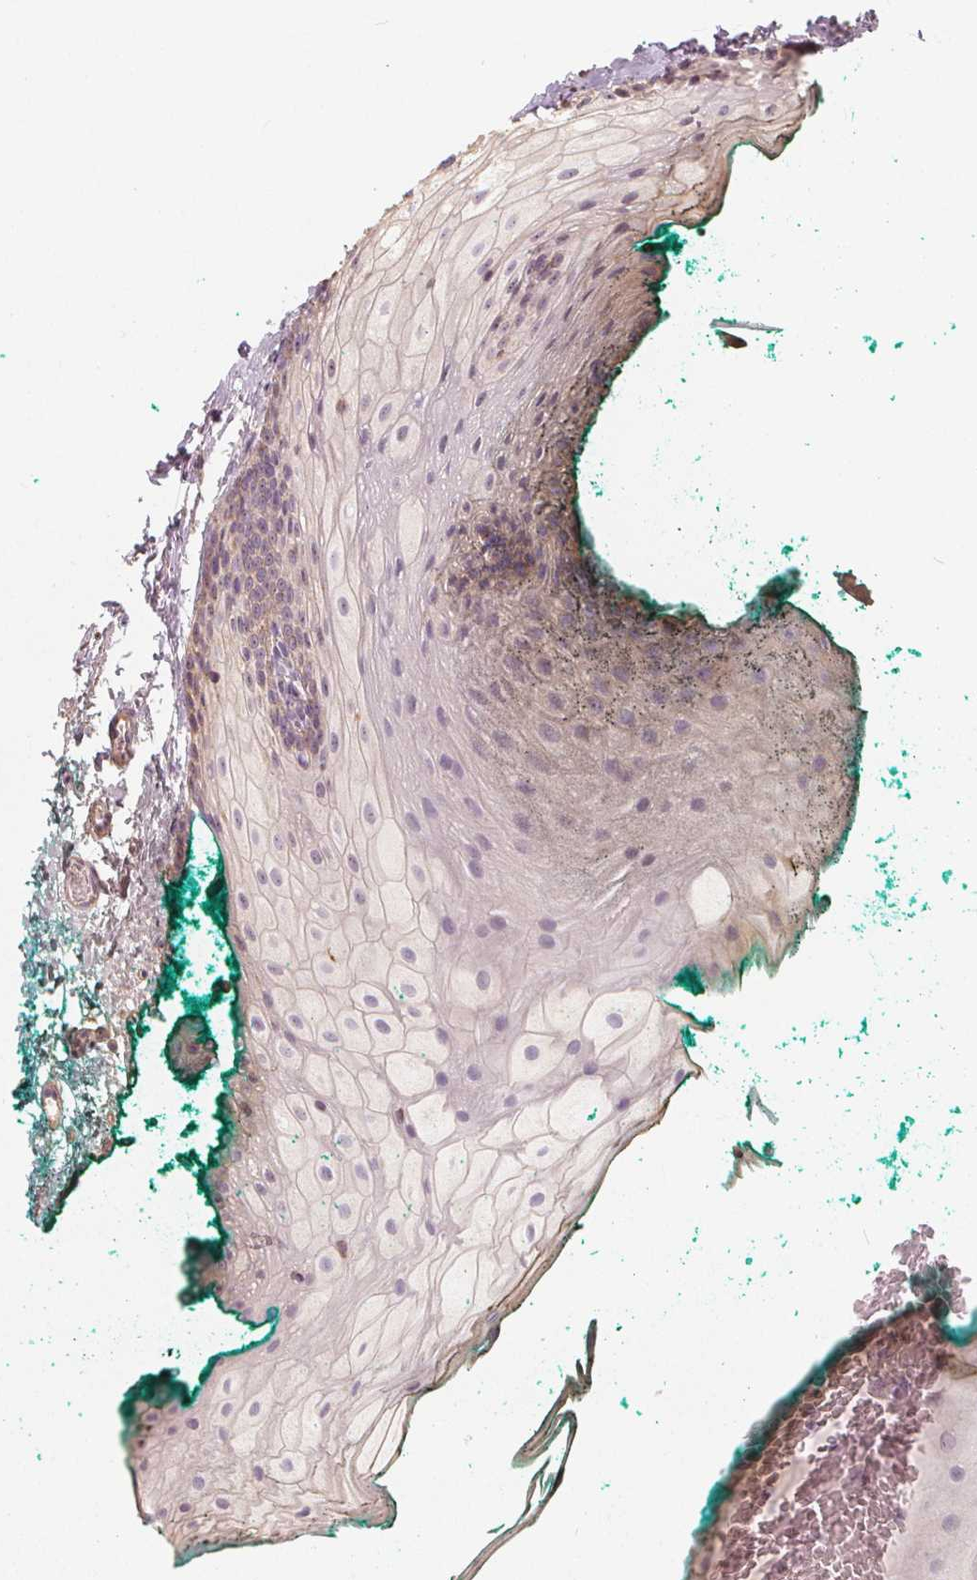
{"staining": {"intensity": "negative", "quantity": "none", "location": "none"}, "tissue": "oral mucosa", "cell_type": "Squamous epithelial cells", "image_type": "normal", "snomed": [{"axis": "morphology", "description": "Normal tissue, NOS"}, {"axis": "topography", "description": "Oral tissue"}], "caption": "There is no significant staining in squamous epithelial cells of oral mucosa. (DAB (3,3'-diaminobenzidine) immunohistochemistry visualized using brightfield microscopy, high magnification).", "gene": "DRC3", "patient": {"sex": "female", "age": 68}}